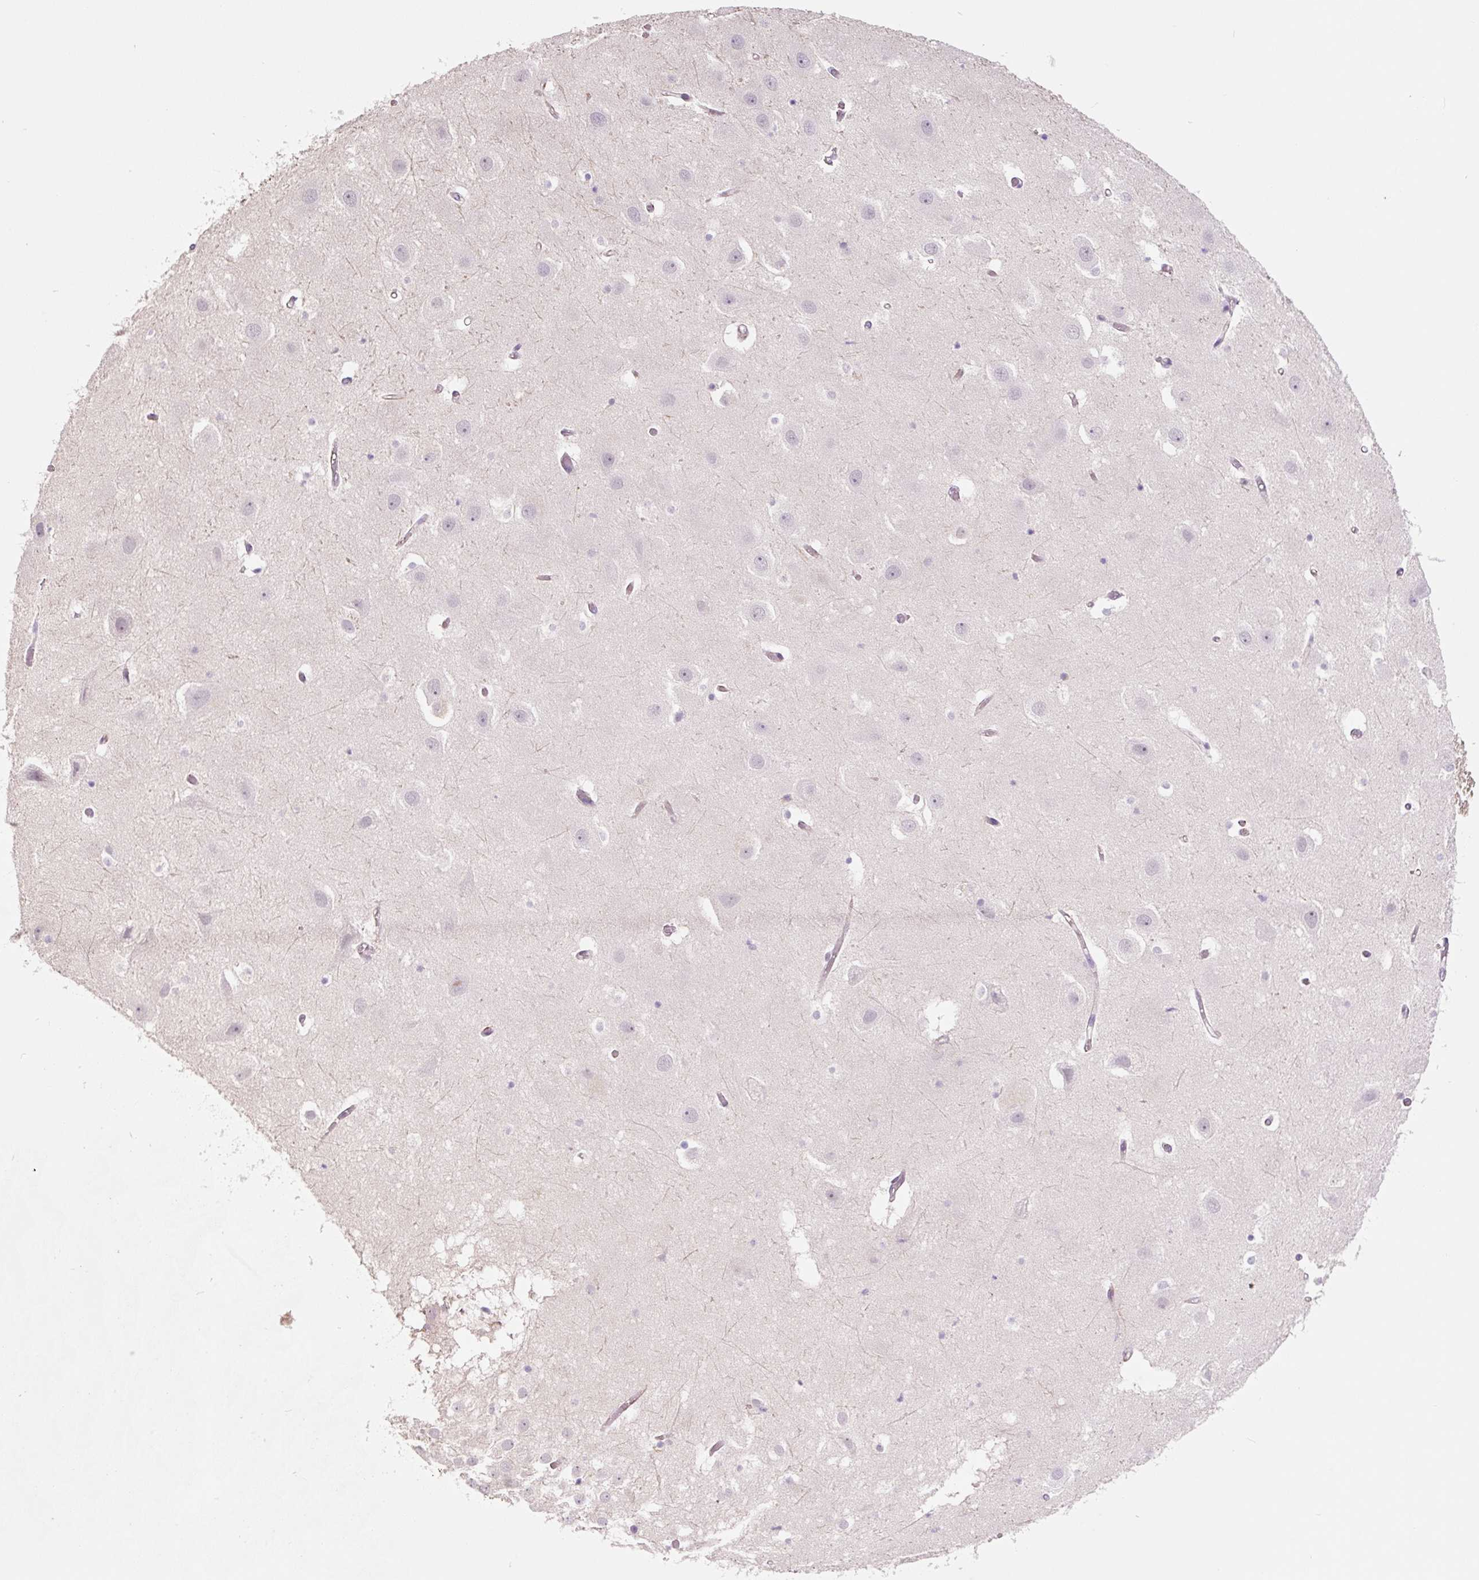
{"staining": {"intensity": "negative", "quantity": "none", "location": "none"}, "tissue": "hippocampus", "cell_type": "Glial cells", "image_type": "normal", "snomed": [{"axis": "morphology", "description": "Normal tissue, NOS"}, {"axis": "topography", "description": "Hippocampus"}], "caption": "Immunohistochemistry (IHC) photomicrograph of normal hippocampus: human hippocampus stained with DAB demonstrates no significant protein expression in glial cells.", "gene": "CCL25", "patient": {"sex": "female", "age": 52}}